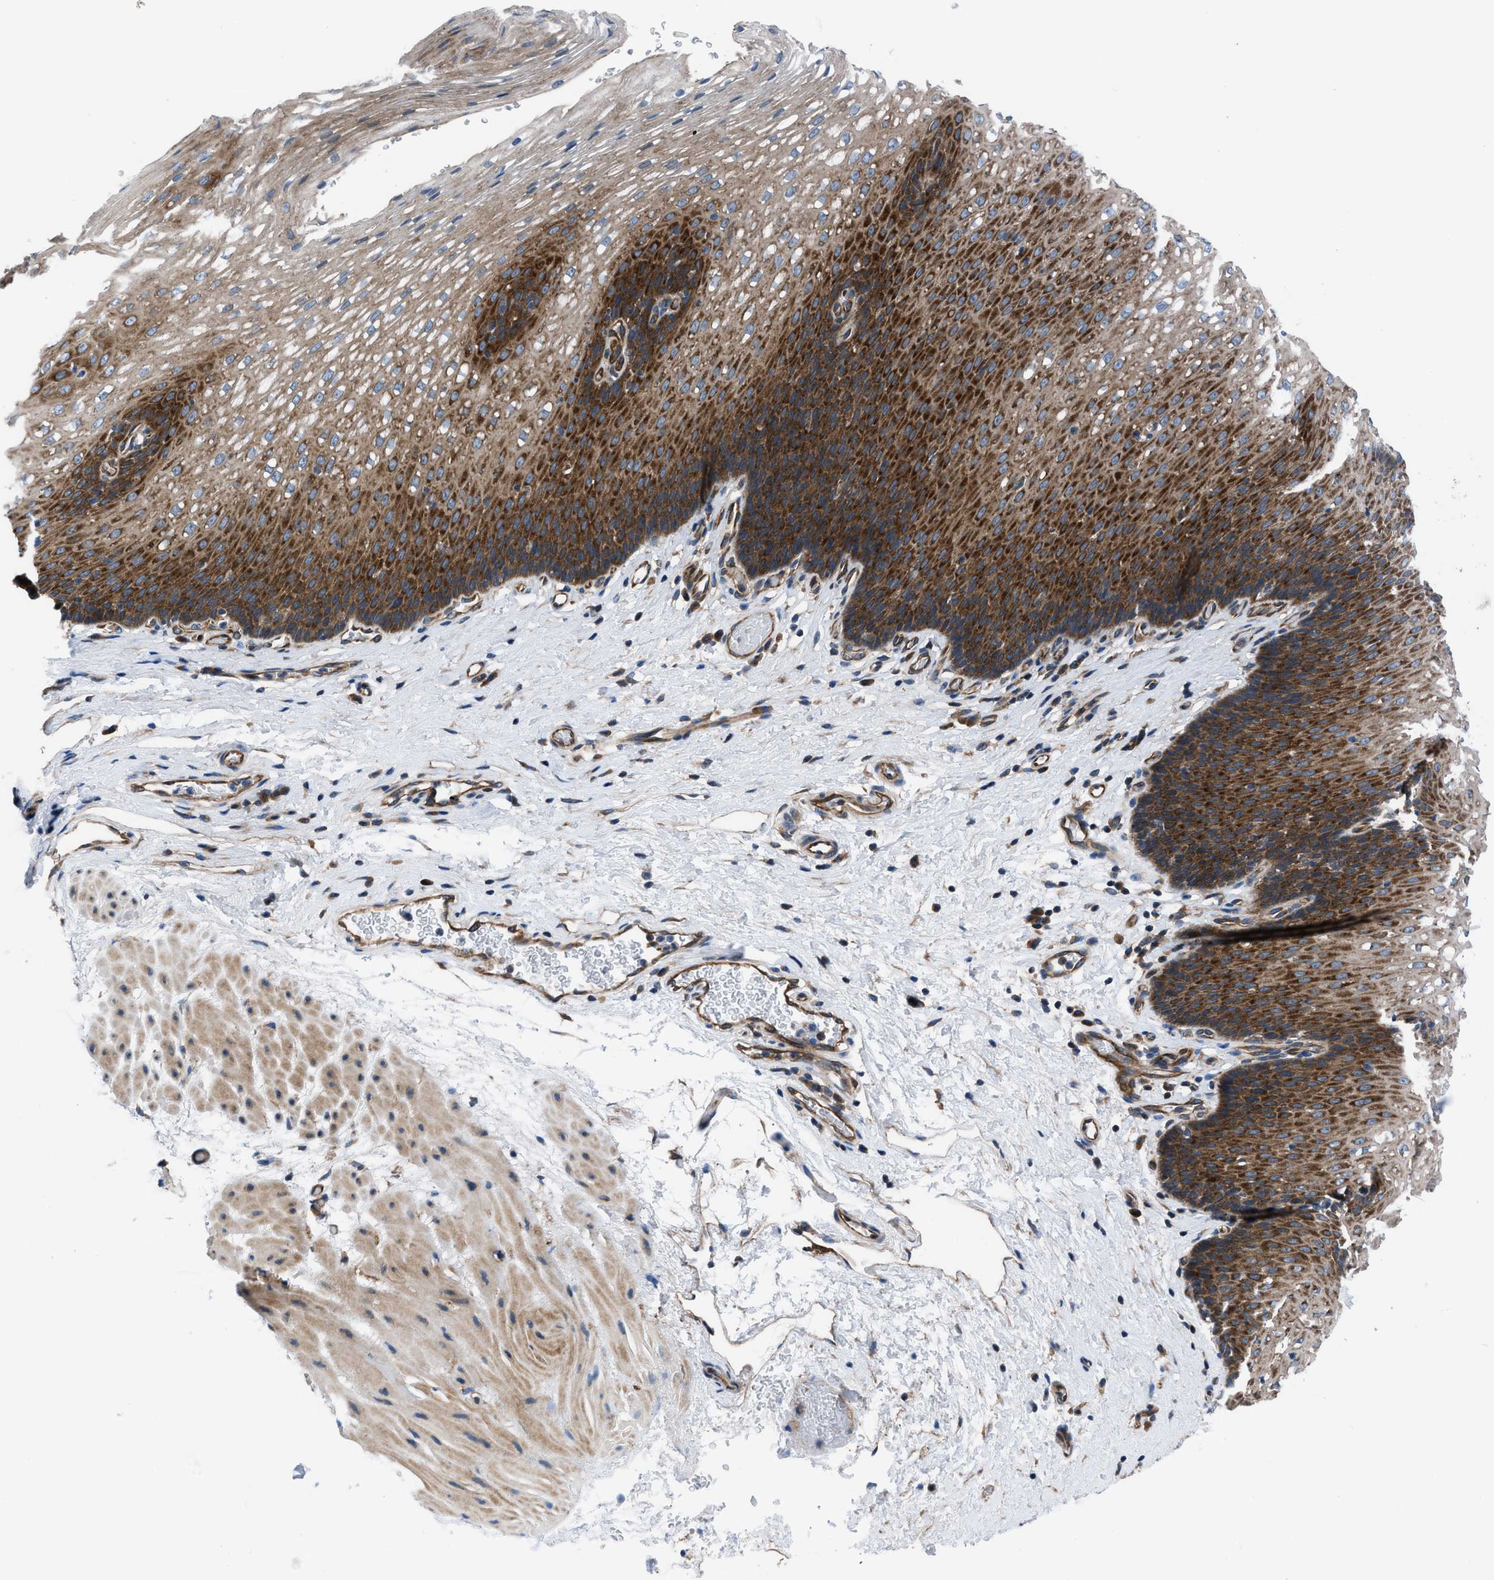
{"staining": {"intensity": "strong", "quantity": "25%-75%", "location": "cytoplasmic/membranous"}, "tissue": "esophagus", "cell_type": "Squamous epithelial cells", "image_type": "normal", "snomed": [{"axis": "morphology", "description": "Normal tissue, NOS"}, {"axis": "topography", "description": "Esophagus"}], "caption": "Esophagus stained with immunohistochemistry (IHC) shows strong cytoplasmic/membranous positivity in approximately 25%-75% of squamous epithelial cells. (Stains: DAB (3,3'-diaminobenzidine) in brown, nuclei in blue, Microscopy: brightfield microscopy at high magnification).", "gene": "TRIP4", "patient": {"sex": "male", "age": 48}}